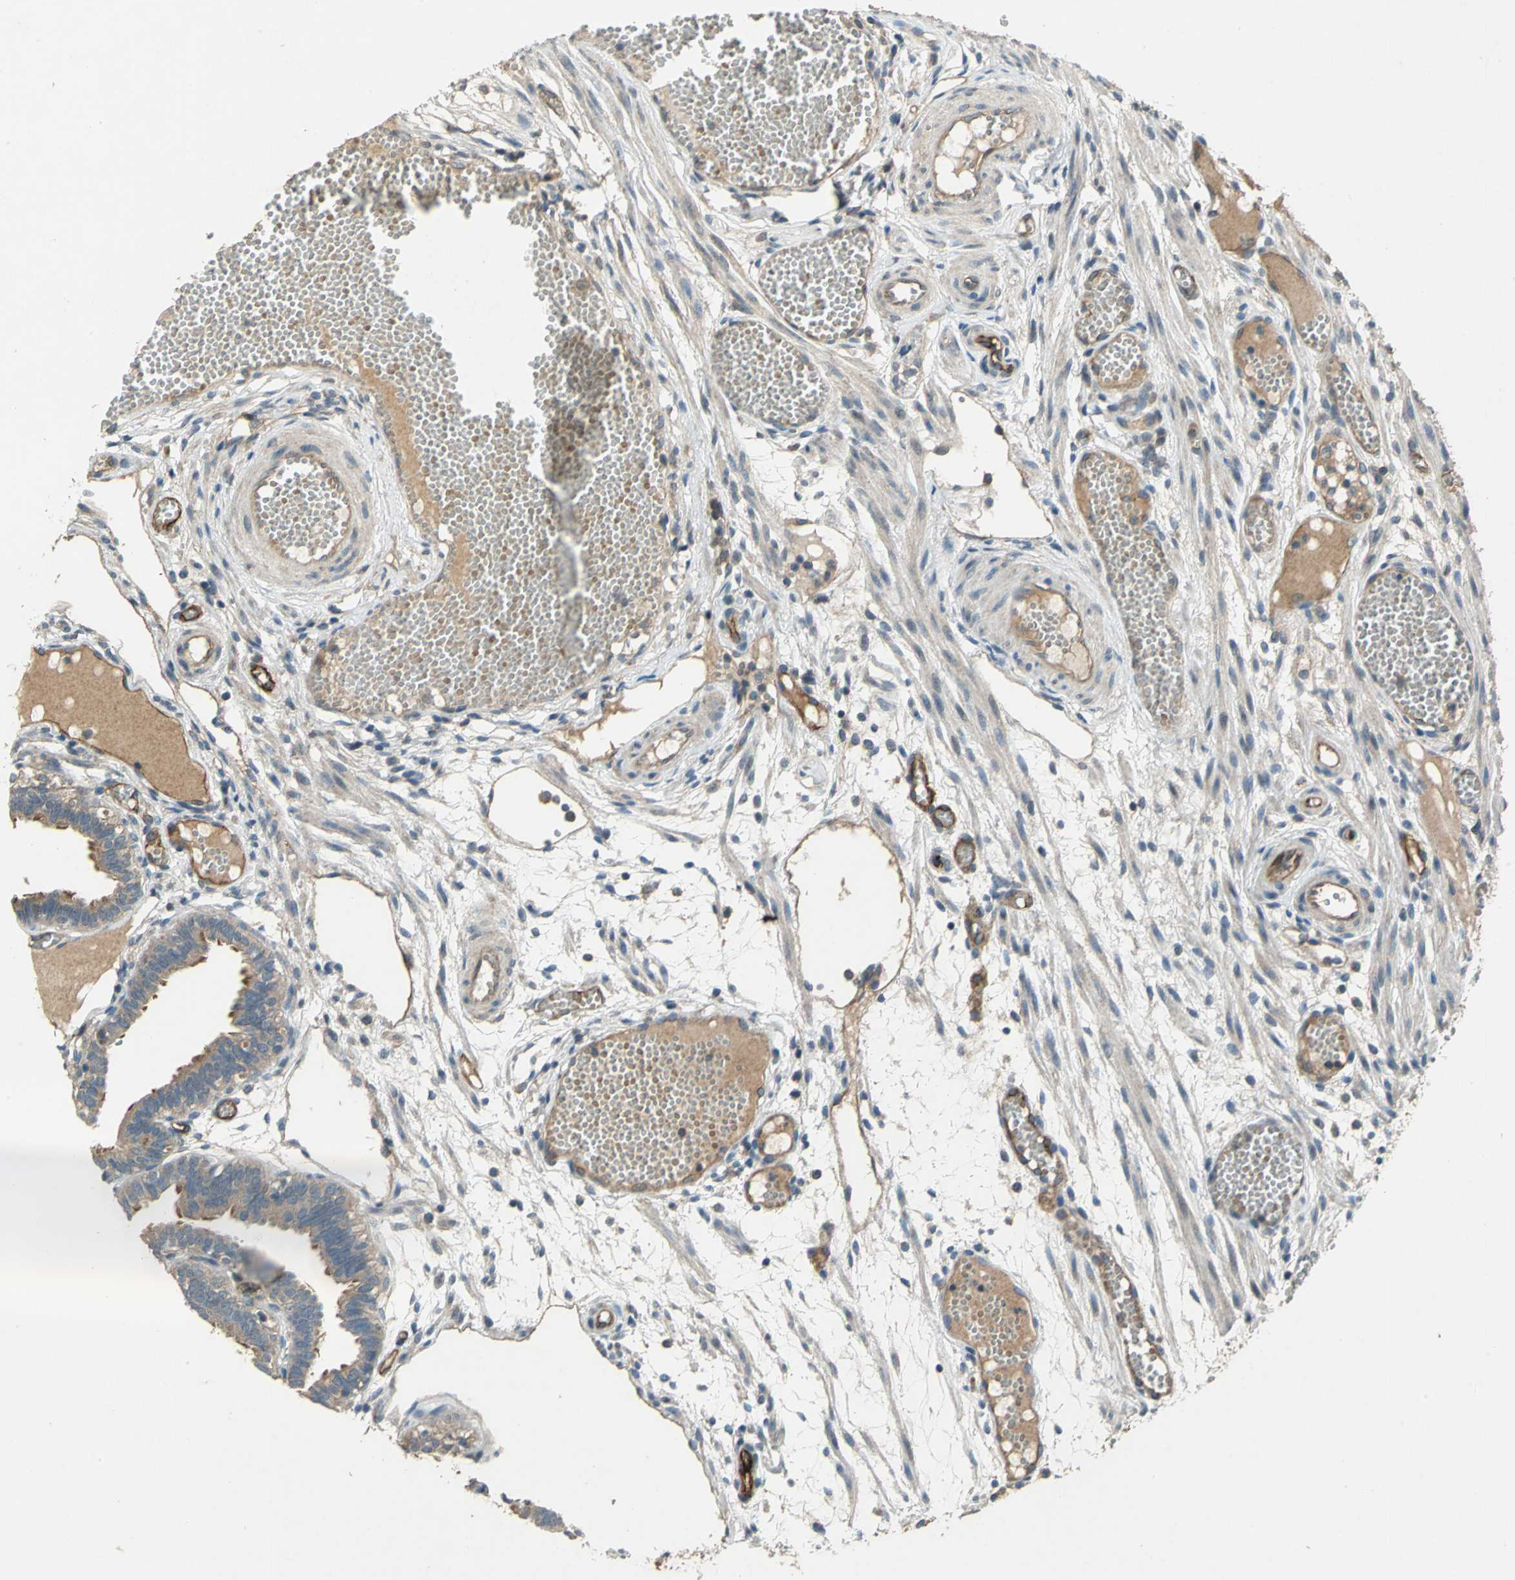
{"staining": {"intensity": "moderate", "quantity": ">75%", "location": "cytoplasmic/membranous"}, "tissue": "fallopian tube", "cell_type": "Glandular cells", "image_type": "normal", "snomed": [{"axis": "morphology", "description": "Normal tissue, NOS"}, {"axis": "topography", "description": "Fallopian tube"}], "caption": "Immunohistochemical staining of normal fallopian tube reveals medium levels of moderate cytoplasmic/membranous expression in about >75% of glandular cells. (Brightfield microscopy of DAB IHC at high magnification).", "gene": "EMCN", "patient": {"sex": "female", "age": 29}}